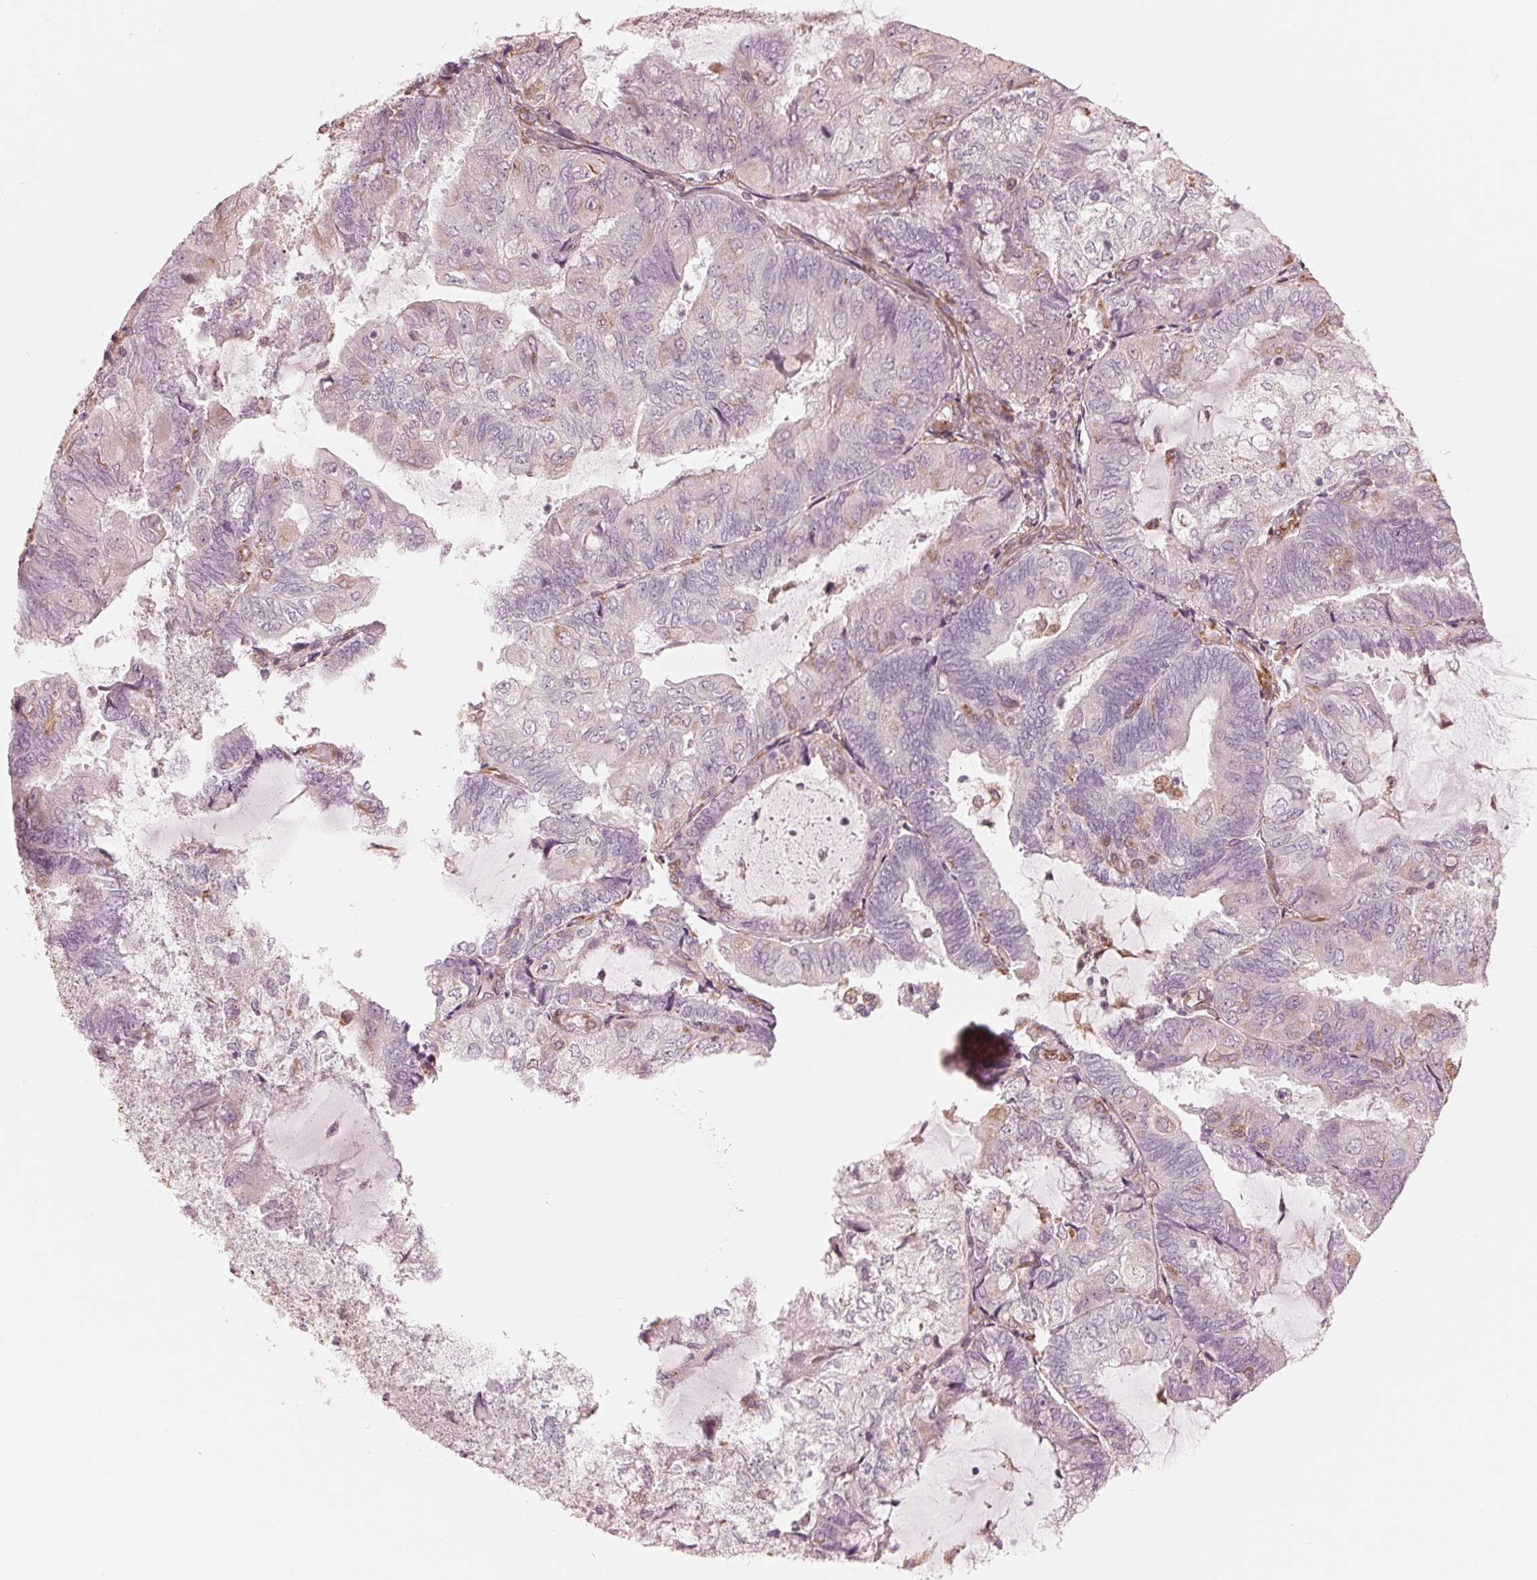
{"staining": {"intensity": "negative", "quantity": "none", "location": "none"}, "tissue": "endometrial cancer", "cell_type": "Tumor cells", "image_type": "cancer", "snomed": [{"axis": "morphology", "description": "Adenocarcinoma, NOS"}, {"axis": "topography", "description": "Endometrium"}], "caption": "Protein analysis of adenocarcinoma (endometrial) displays no significant positivity in tumor cells.", "gene": "IKBIP", "patient": {"sex": "female", "age": 81}}